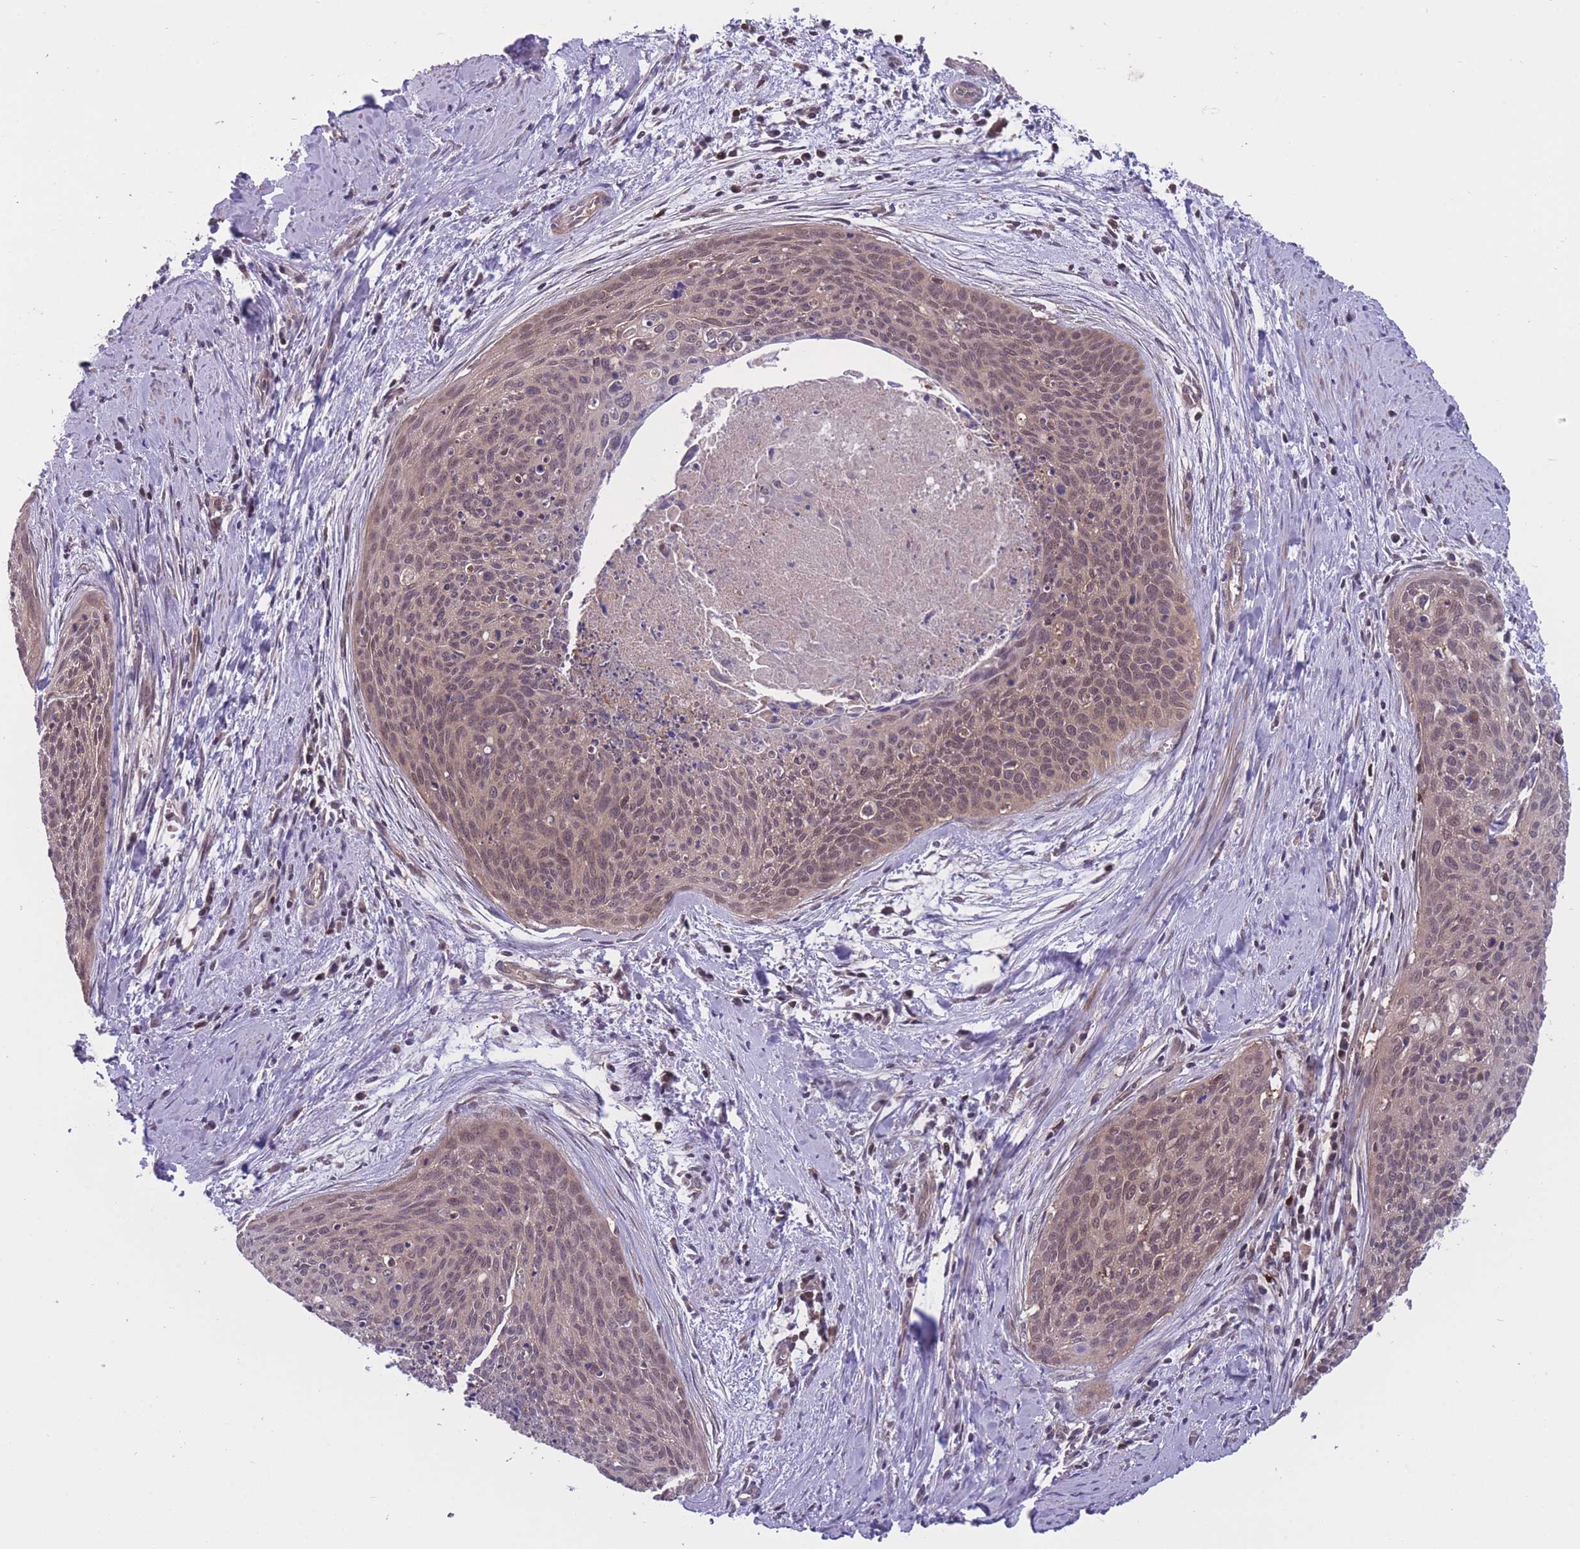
{"staining": {"intensity": "moderate", "quantity": ">75%", "location": "cytoplasmic/membranous"}, "tissue": "cervical cancer", "cell_type": "Tumor cells", "image_type": "cancer", "snomed": [{"axis": "morphology", "description": "Squamous cell carcinoma, NOS"}, {"axis": "topography", "description": "Cervix"}], "caption": "The immunohistochemical stain labels moderate cytoplasmic/membranous positivity in tumor cells of cervical squamous cell carcinoma tissue. (brown staining indicates protein expression, while blue staining denotes nuclei).", "gene": "UBE2N", "patient": {"sex": "female", "age": 55}}